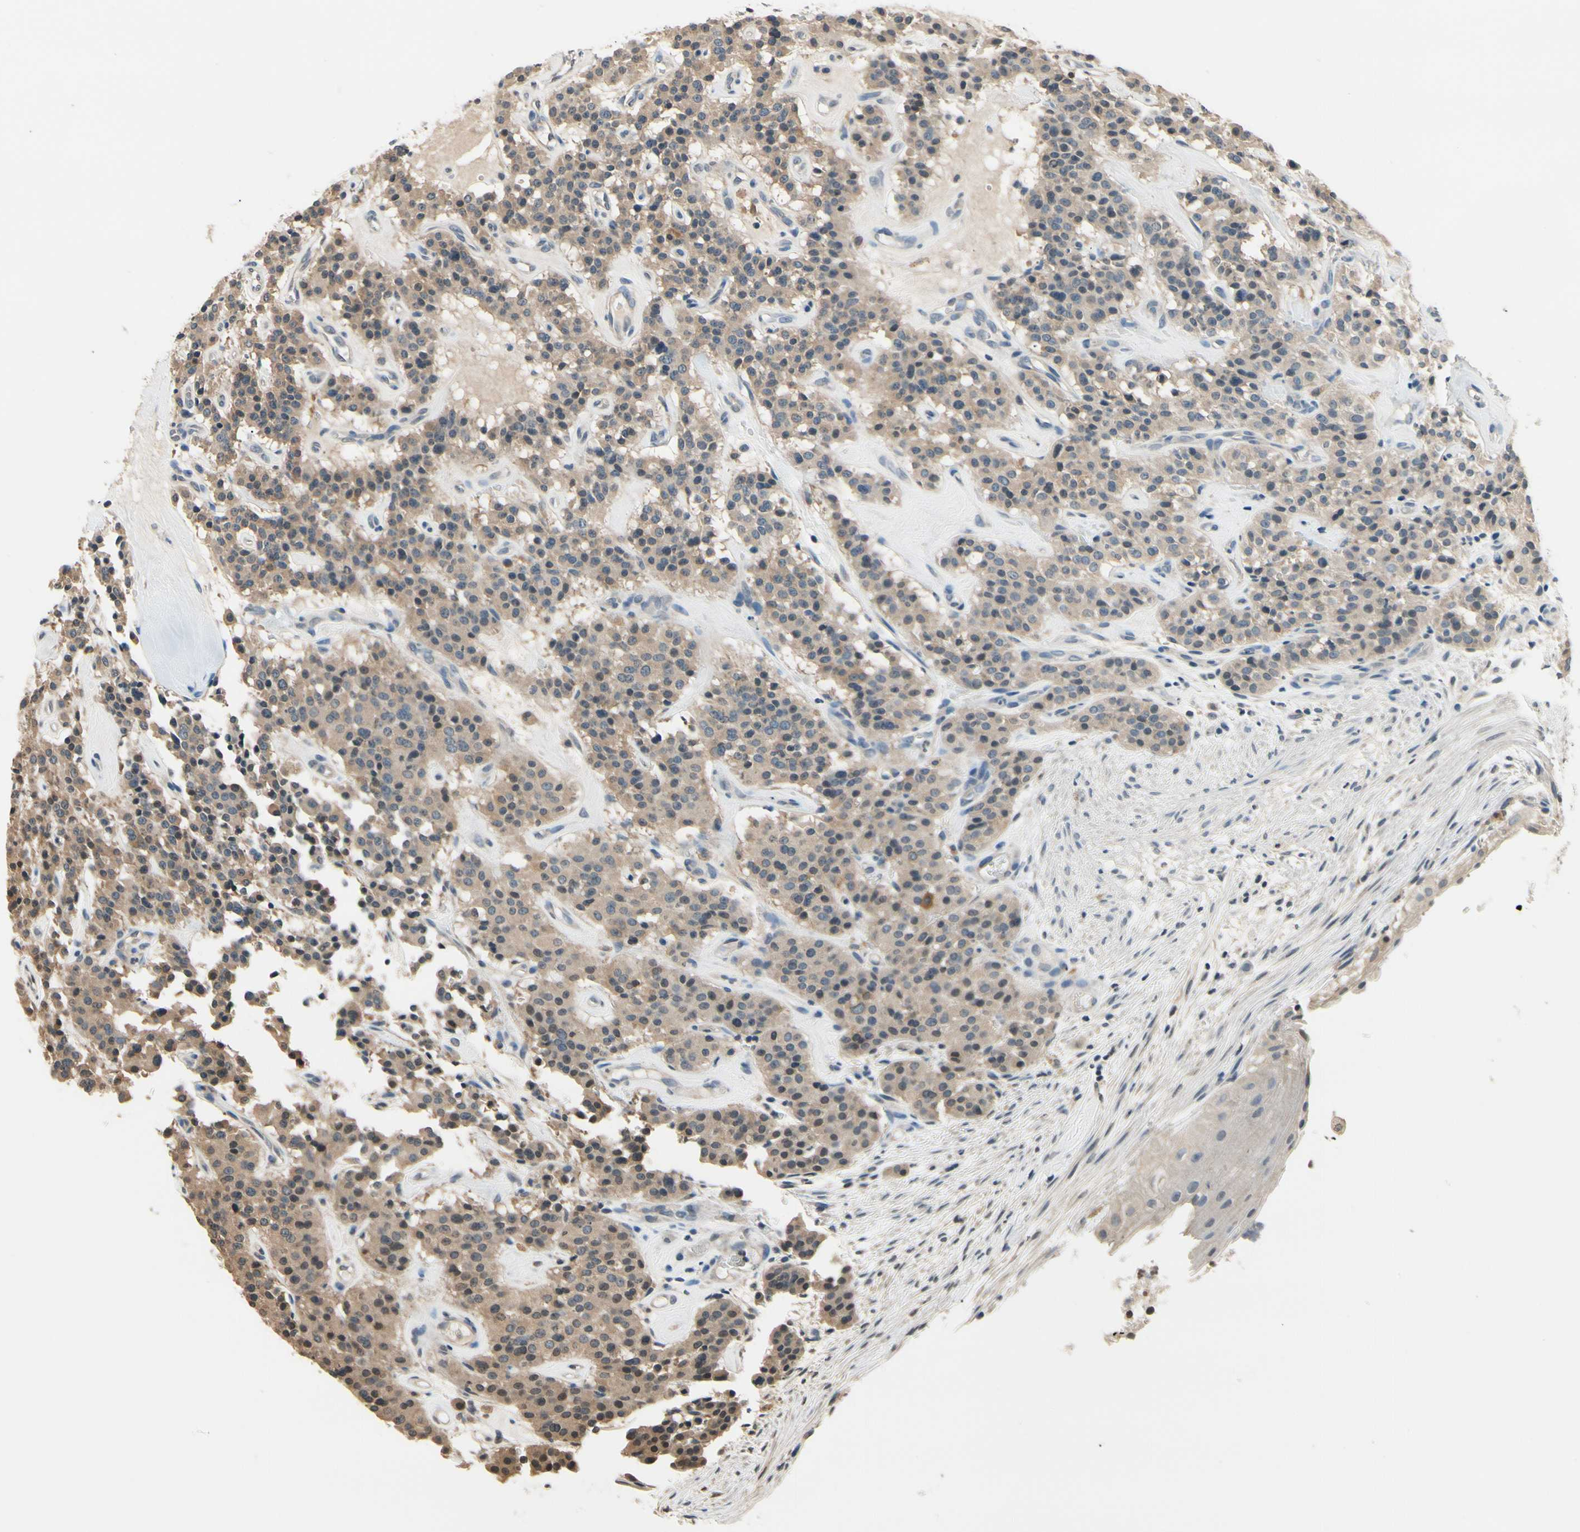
{"staining": {"intensity": "moderate", "quantity": ">75%", "location": "cytoplasmic/membranous"}, "tissue": "carcinoid", "cell_type": "Tumor cells", "image_type": "cancer", "snomed": [{"axis": "morphology", "description": "Carcinoid, malignant, NOS"}, {"axis": "topography", "description": "Lung"}], "caption": "A brown stain shows moderate cytoplasmic/membranous staining of a protein in human carcinoid (malignant) tumor cells. (Stains: DAB (3,3'-diaminobenzidine) in brown, nuclei in blue, Microscopy: brightfield microscopy at high magnification).", "gene": "GCLC", "patient": {"sex": "male", "age": 30}}